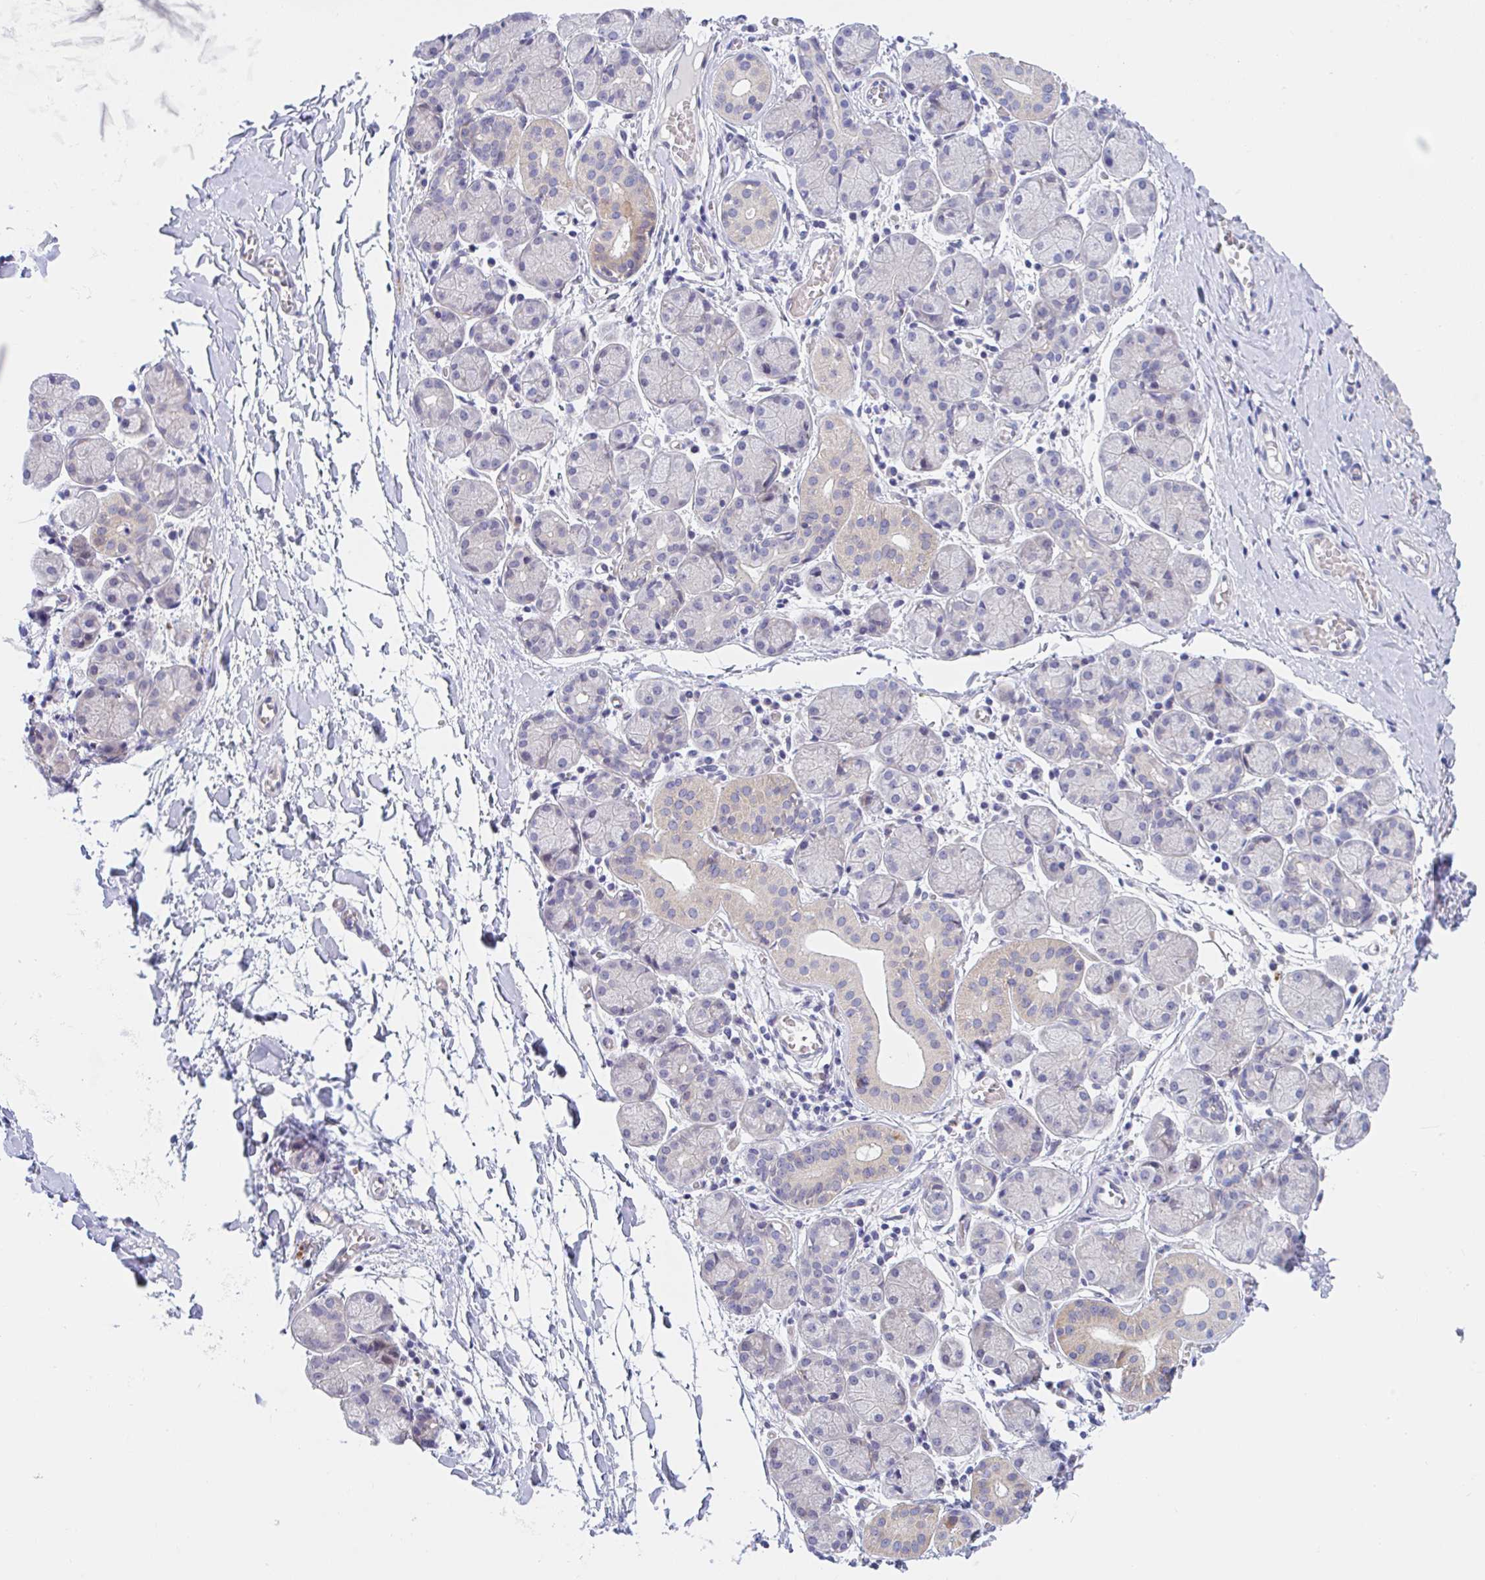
{"staining": {"intensity": "weak", "quantity": "<25%", "location": "cytoplasmic/membranous"}, "tissue": "salivary gland", "cell_type": "Glandular cells", "image_type": "normal", "snomed": [{"axis": "morphology", "description": "Normal tissue, NOS"}, {"axis": "topography", "description": "Salivary gland"}], "caption": "A micrograph of salivary gland stained for a protein displays no brown staining in glandular cells. (Immunohistochemistry, brightfield microscopy, high magnification).", "gene": "TMEM86A", "patient": {"sex": "female", "age": 24}}